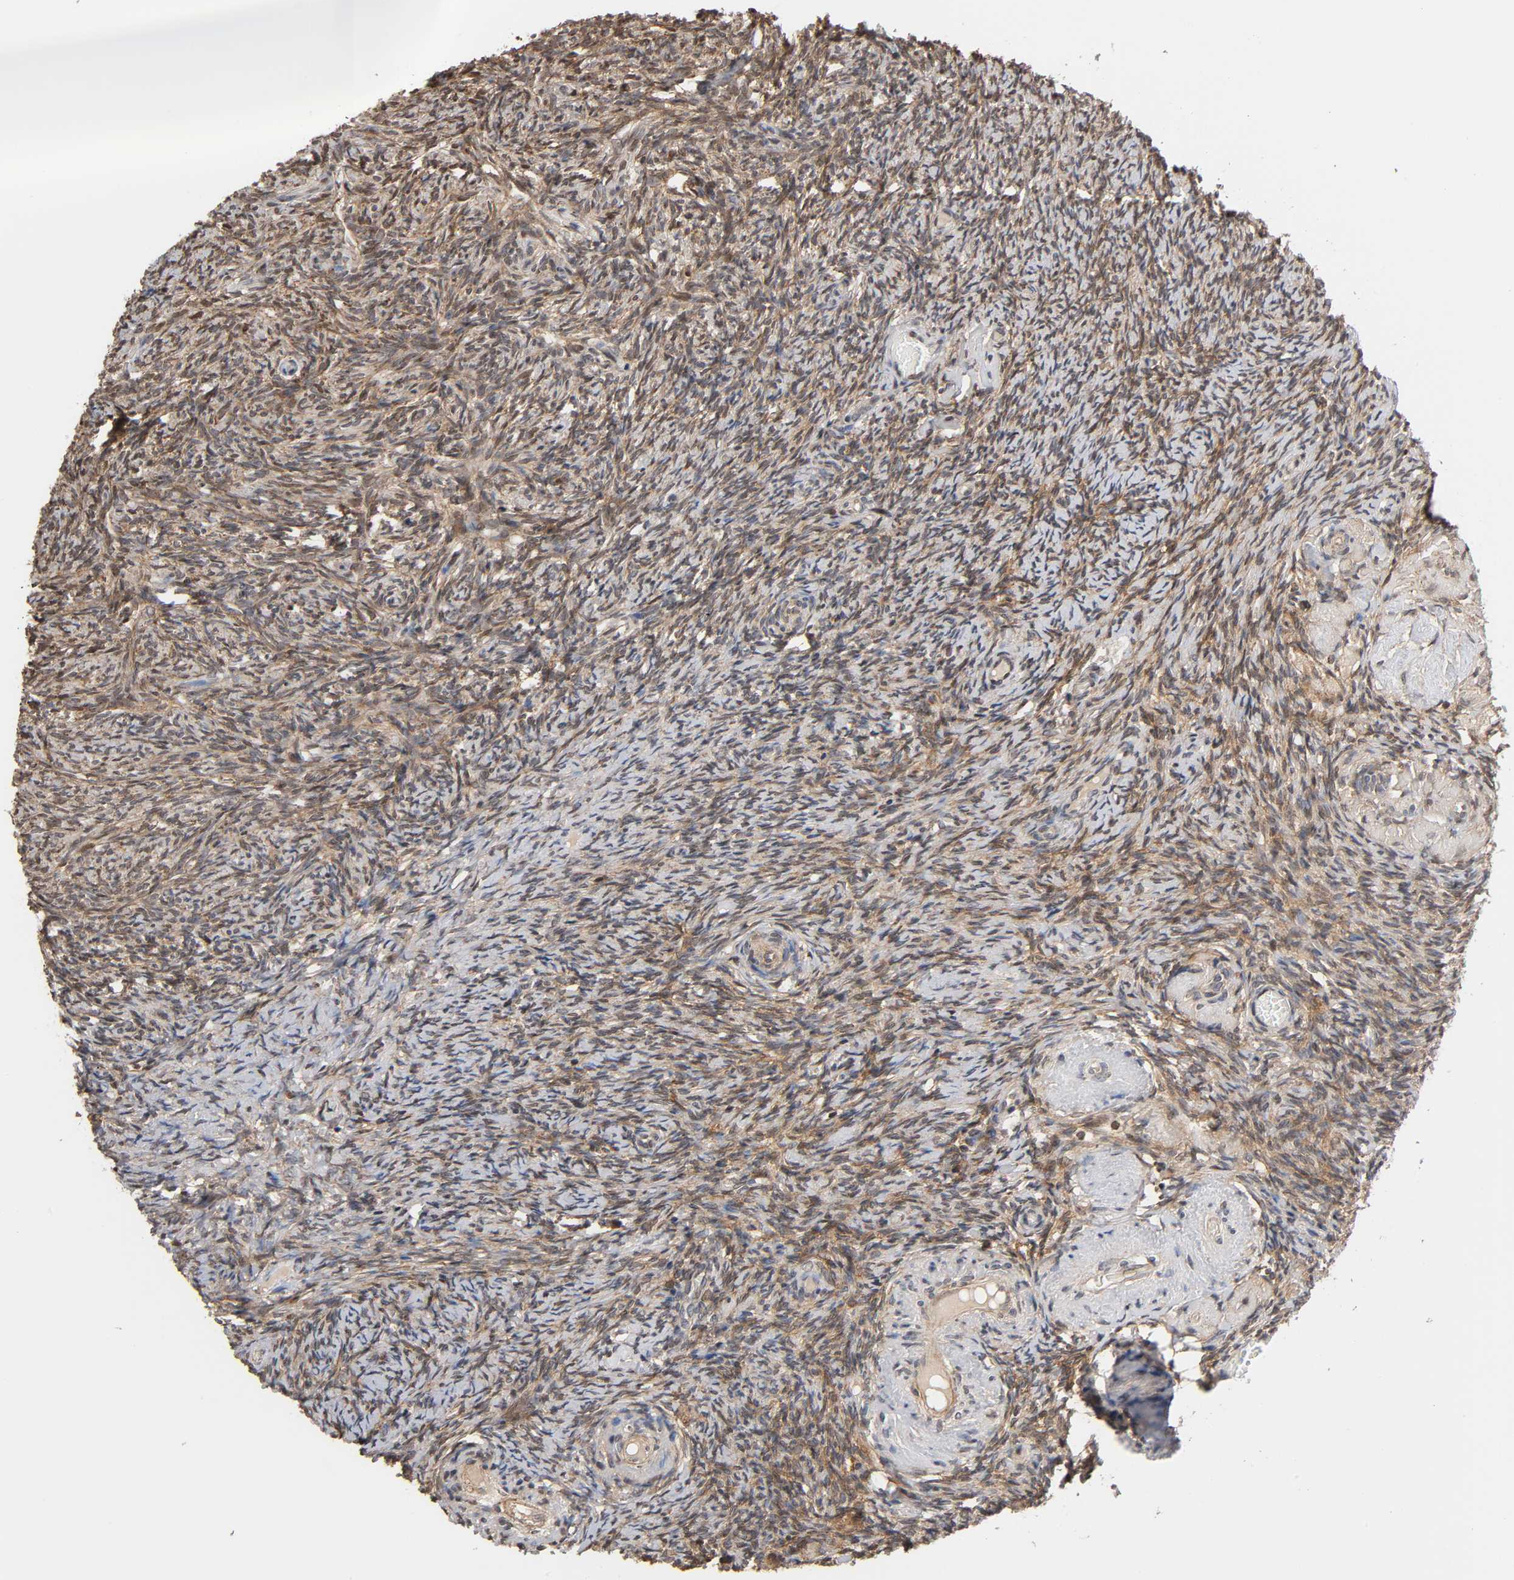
{"staining": {"intensity": "moderate", "quantity": "25%-75%", "location": "cytoplasmic/membranous,nuclear"}, "tissue": "ovary", "cell_type": "Ovarian stroma cells", "image_type": "normal", "snomed": [{"axis": "morphology", "description": "Normal tissue, NOS"}, {"axis": "topography", "description": "Ovary"}], "caption": "Ovary stained with IHC shows moderate cytoplasmic/membranous,nuclear positivity in about 25%-75% of ovarian stroma cells. Immunohistochemistry (ihc) stains the protein in brown and the nuclei are stained blue.", "gene": "ITGAV", "patient": {"sex": "female", "age": 60}}